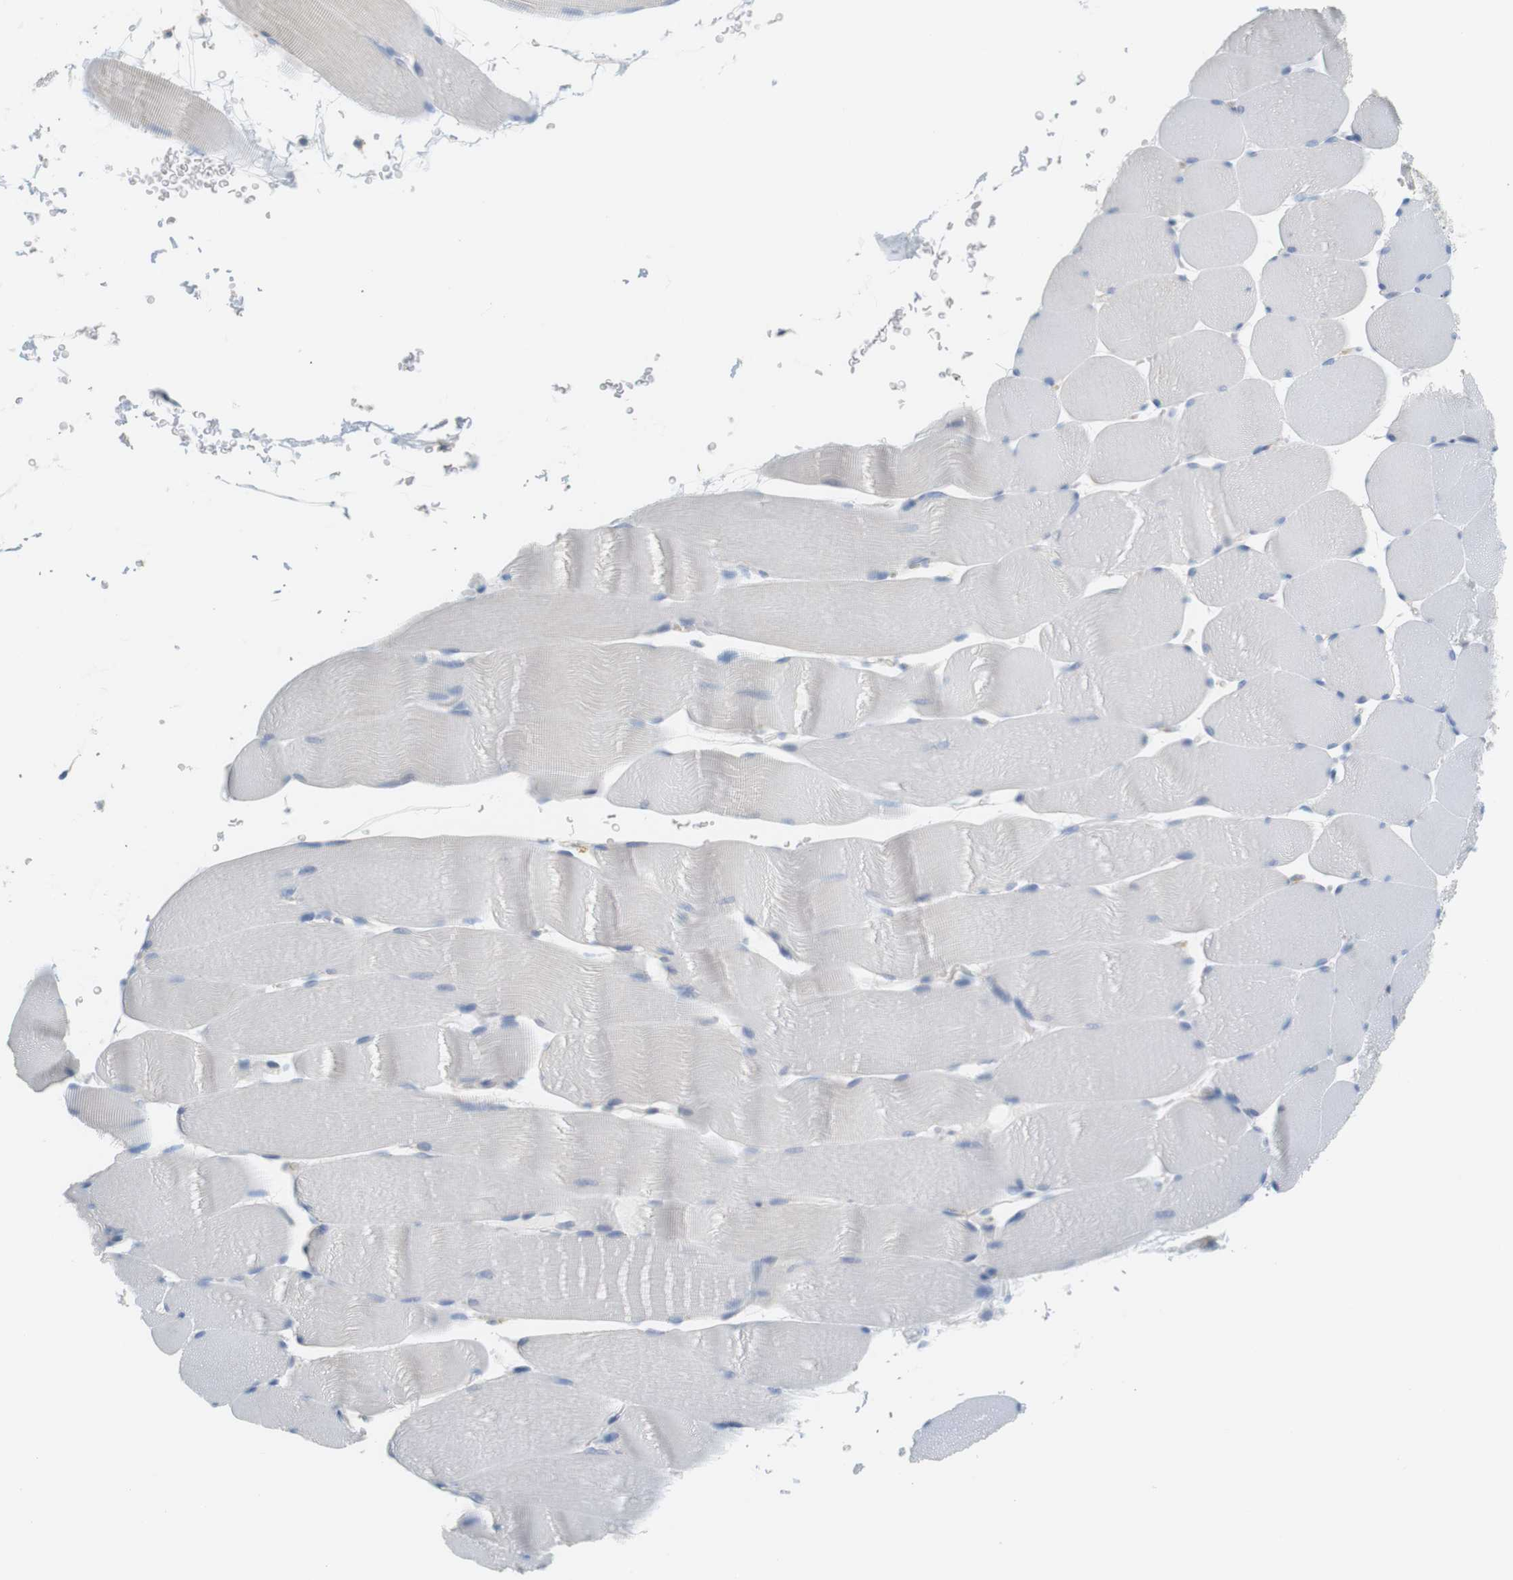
{"staining": {"intensity": "negative", "quantity": "none", "location": "none"}, "tissue": "skeletal muscle", "cell_type": "Myocytes", "image_type": "normal", "snomed": [{"axis": "morphology", "description": "Normal tissue, NOS"}, {"axis": "topography", "description": "Skeletal muscle"}], "caption": "IHC of benign skeletal muscle shows no staining in myocytes.", "gene": "F2R", "patient": {"sex": "male", "age": 62}}